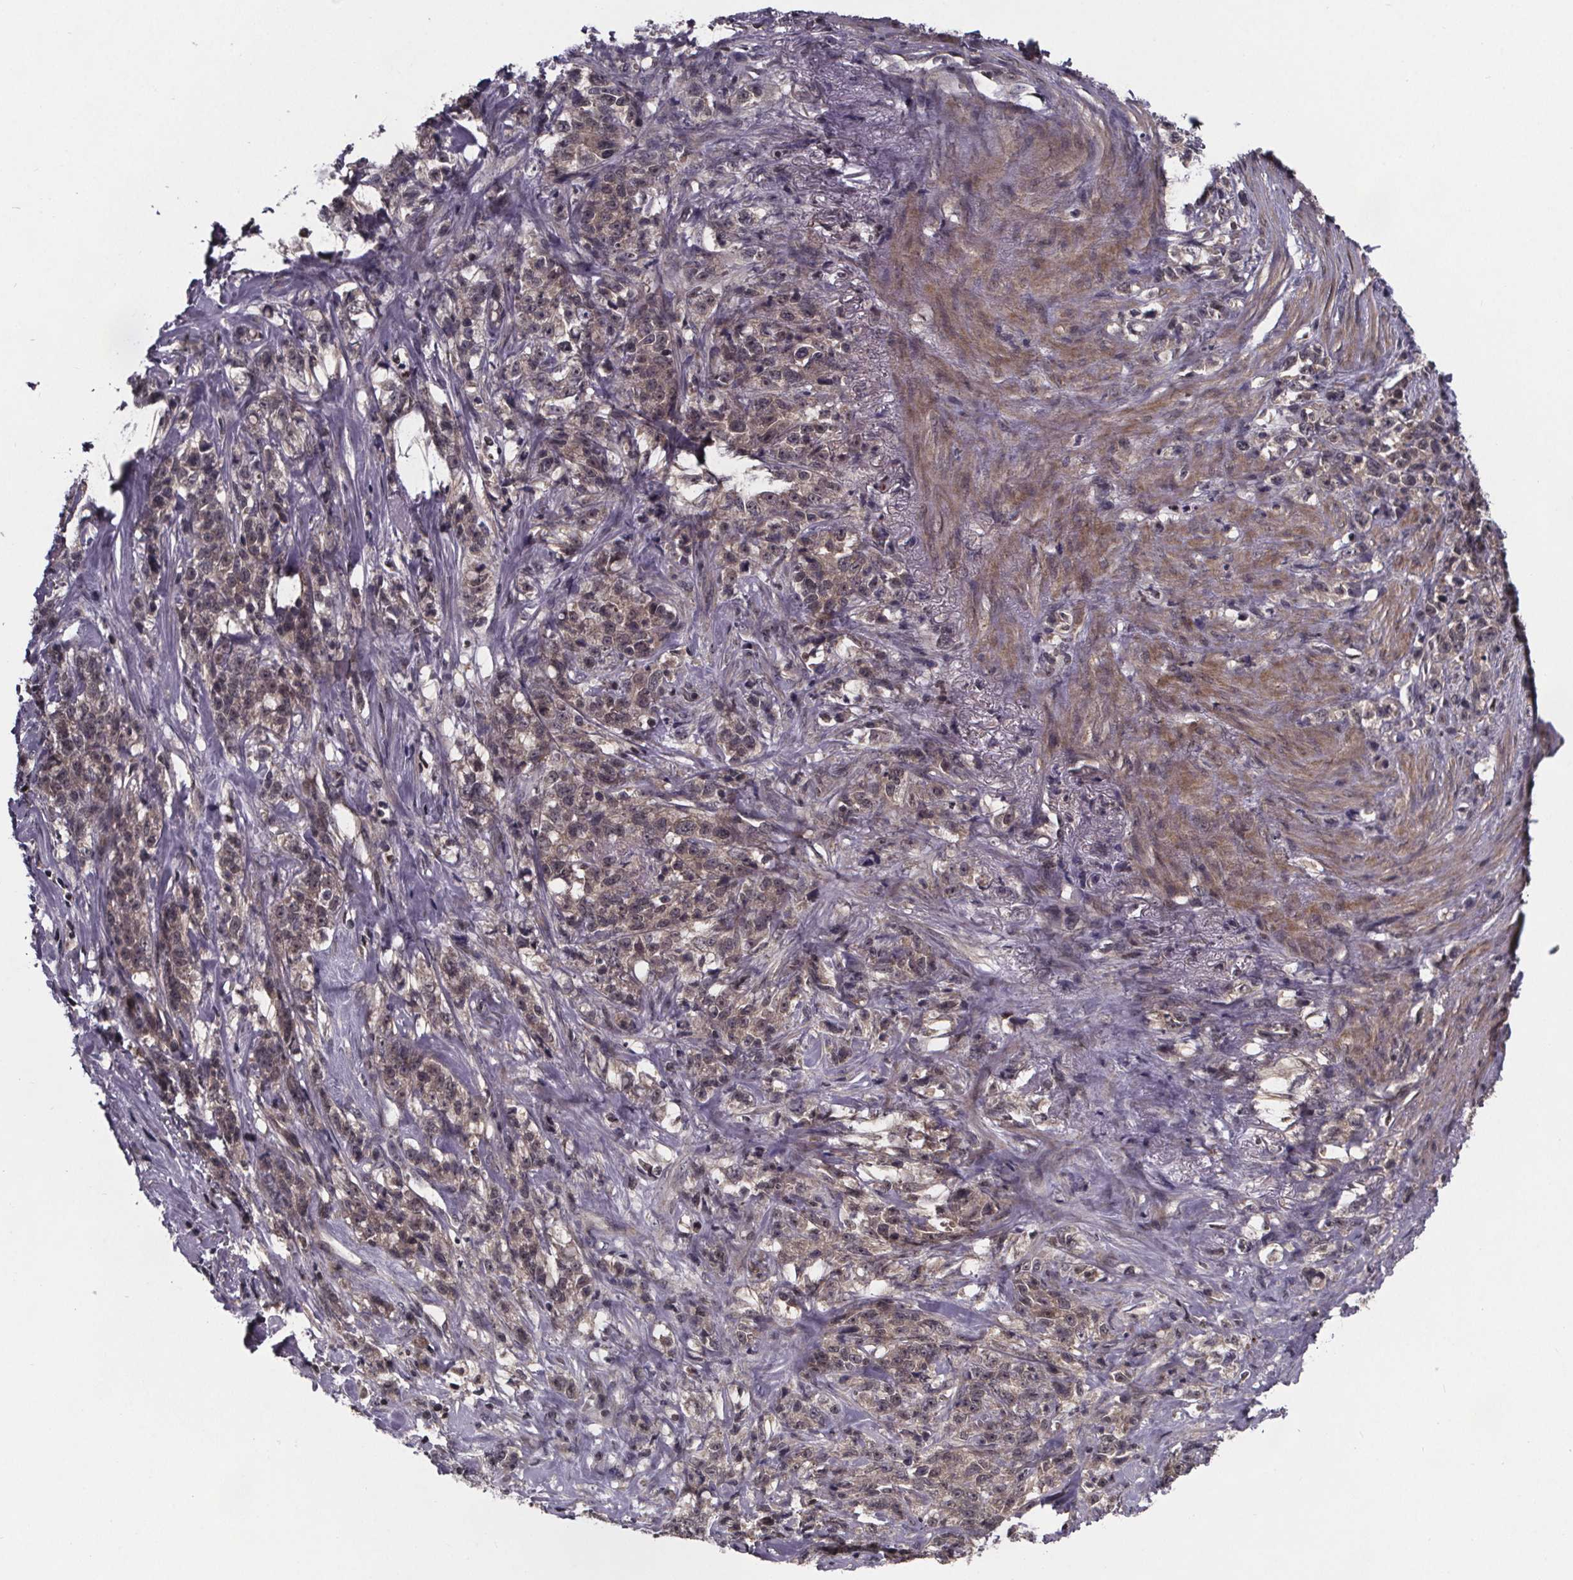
{"staining": {"intensity": "weak", "quantity": ">75%", "location": "cytoplasmic/membranous,nuclear"}, "tissue": "stomach cancer", "cell_type": "Tumor cells", "image_type": "cancer", "snomed": [{"axis": "morphology", "description": "Adenocarcinoma, NOS"}, {"axis": "topography", "description": "Stomach, lower"}], "caption": "The micrograph shows staining of stomach cancer, revealing weak cytoplasmic/membranous and nuclear protein positivity (brown color) within tumor cells.", "gene": "FN3KRP", "patient": {"sex": "male", "age": 88}}